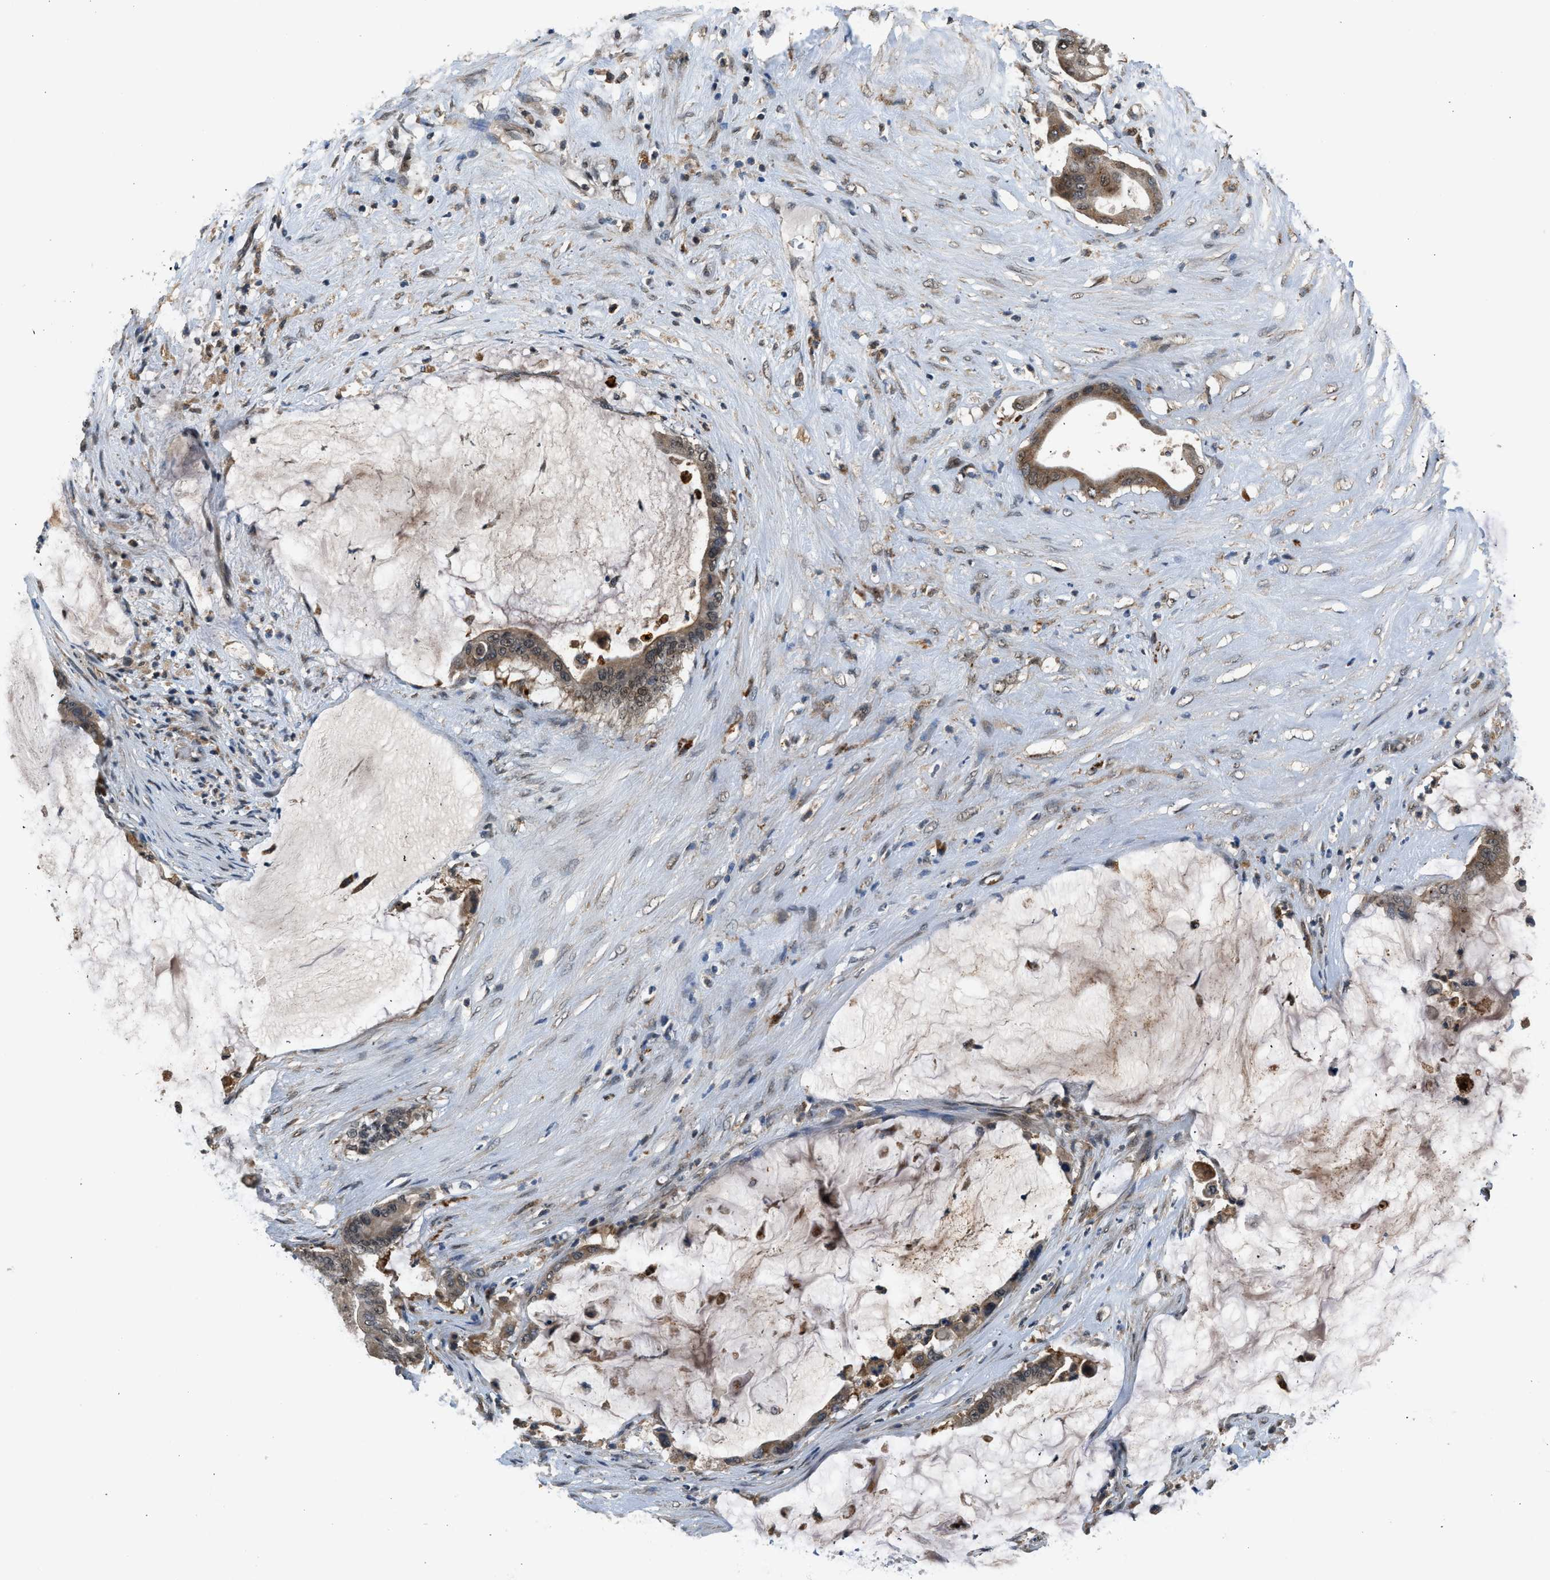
{"staining": {"intensity": "moderate", "quantity": ">75%", "location": "cytoplasmic/membranous"}, "tissue": "pancreatic cancer", "cell_type": "Tumor cells", "image_type": "cancer", "snomed": [{"axis": "morphology", "description": "Adenocarcinoma, NOS"}, {"axis": "topography", "description": "Pancreas"}], "caption": "An image showing moderate cytoplasmic/membranous expression in approximately >75% of tumor cells in pancreatic cancer, as visualized by brown immunohistochemical staining.", "gene": "SLC15A4", "patient": {"sex": "male", "age": 41}}